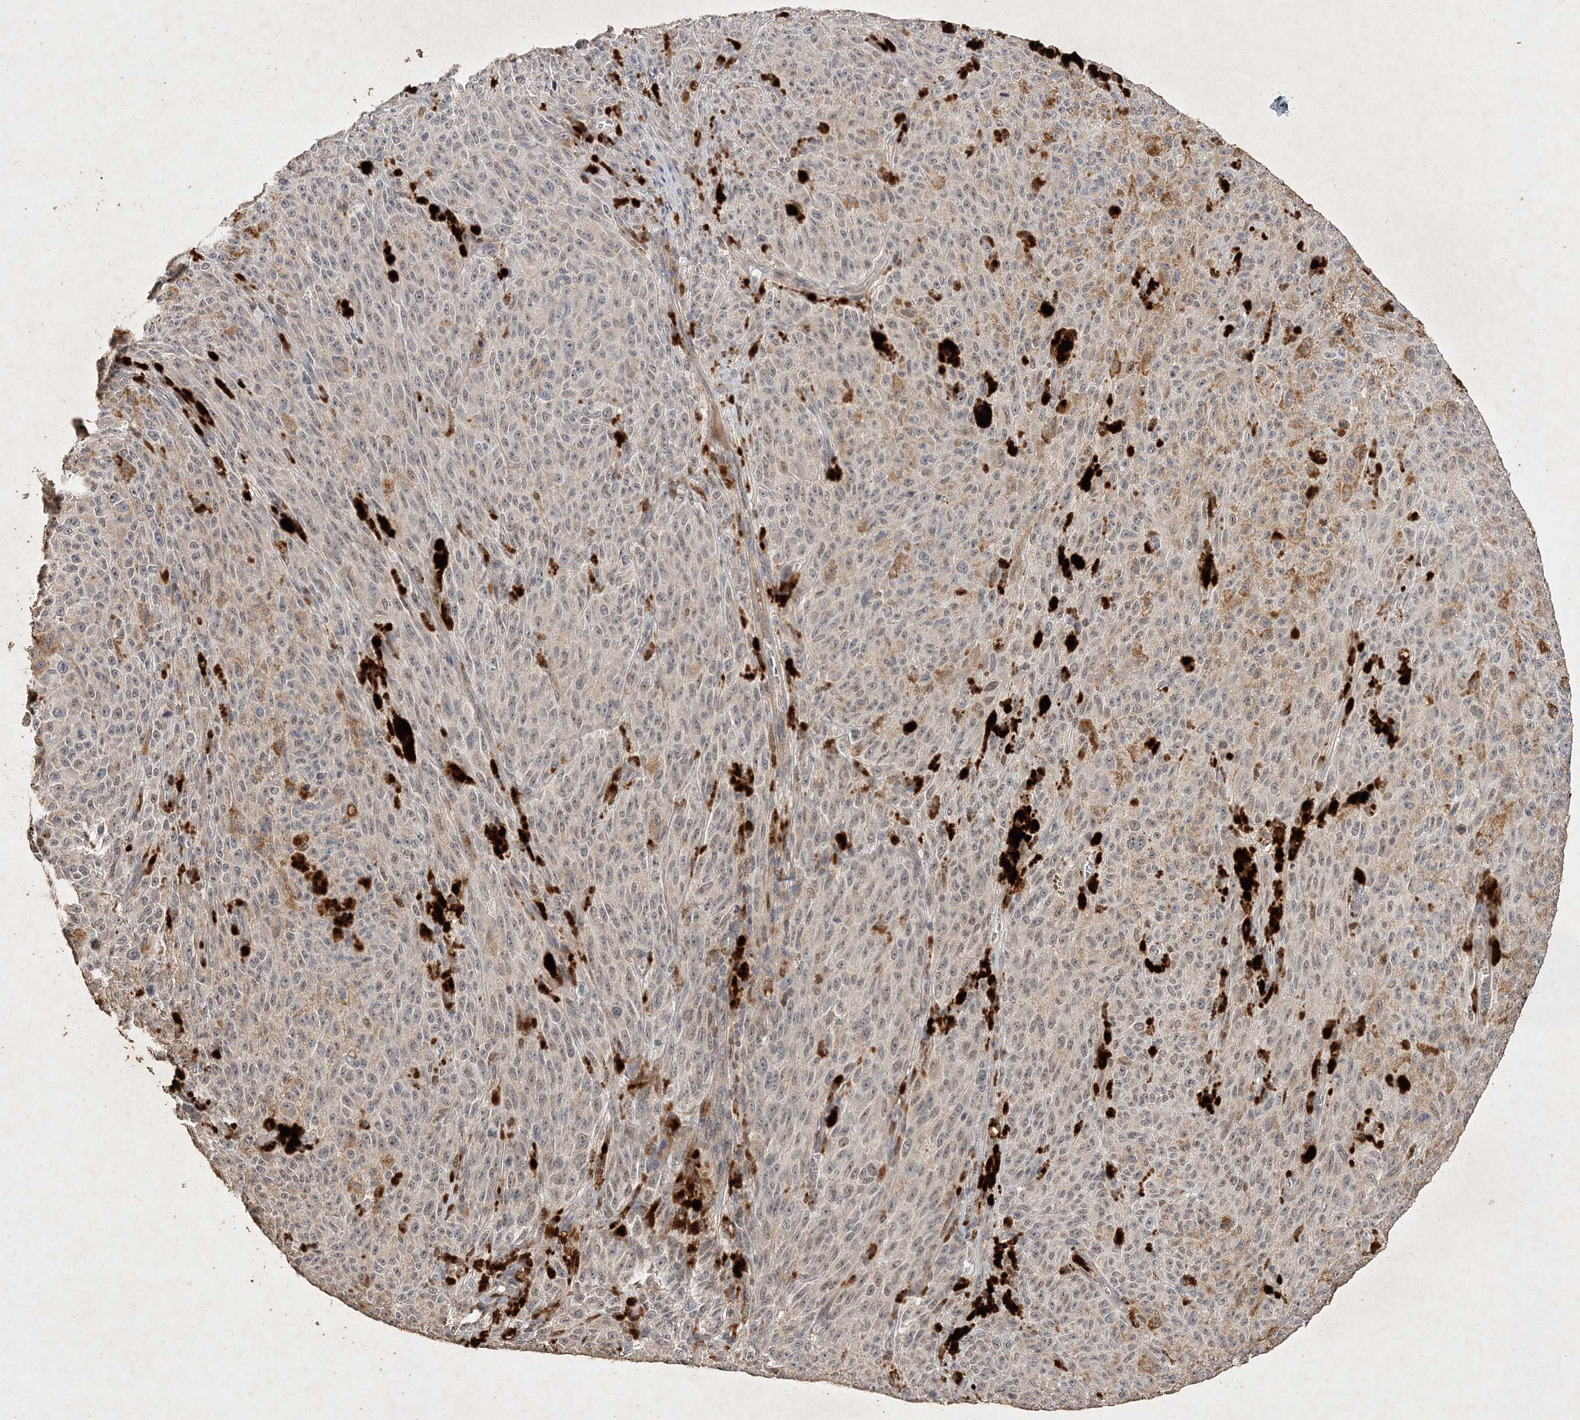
{"staining": {"intensity": "weak", "quantity": ">75%", "location": "nuclear"}, "tissue": "melanoma", "cell_type": "Tumor cells", "image_type": "cancer", "snomed": [{"axis": "morphology", "description": "Malignant melanoma, NOS"}, {"axis": "topography", "description": "Skin"}], "caption": "Immunohistochemistry image of malignant melanoma stained for a protein (brown), which exhibits low levels of weak nuclear staining in about >75% of tumor cells.", "gene": "C3orf38", "patient": {"sex": "female", "age": 82}}